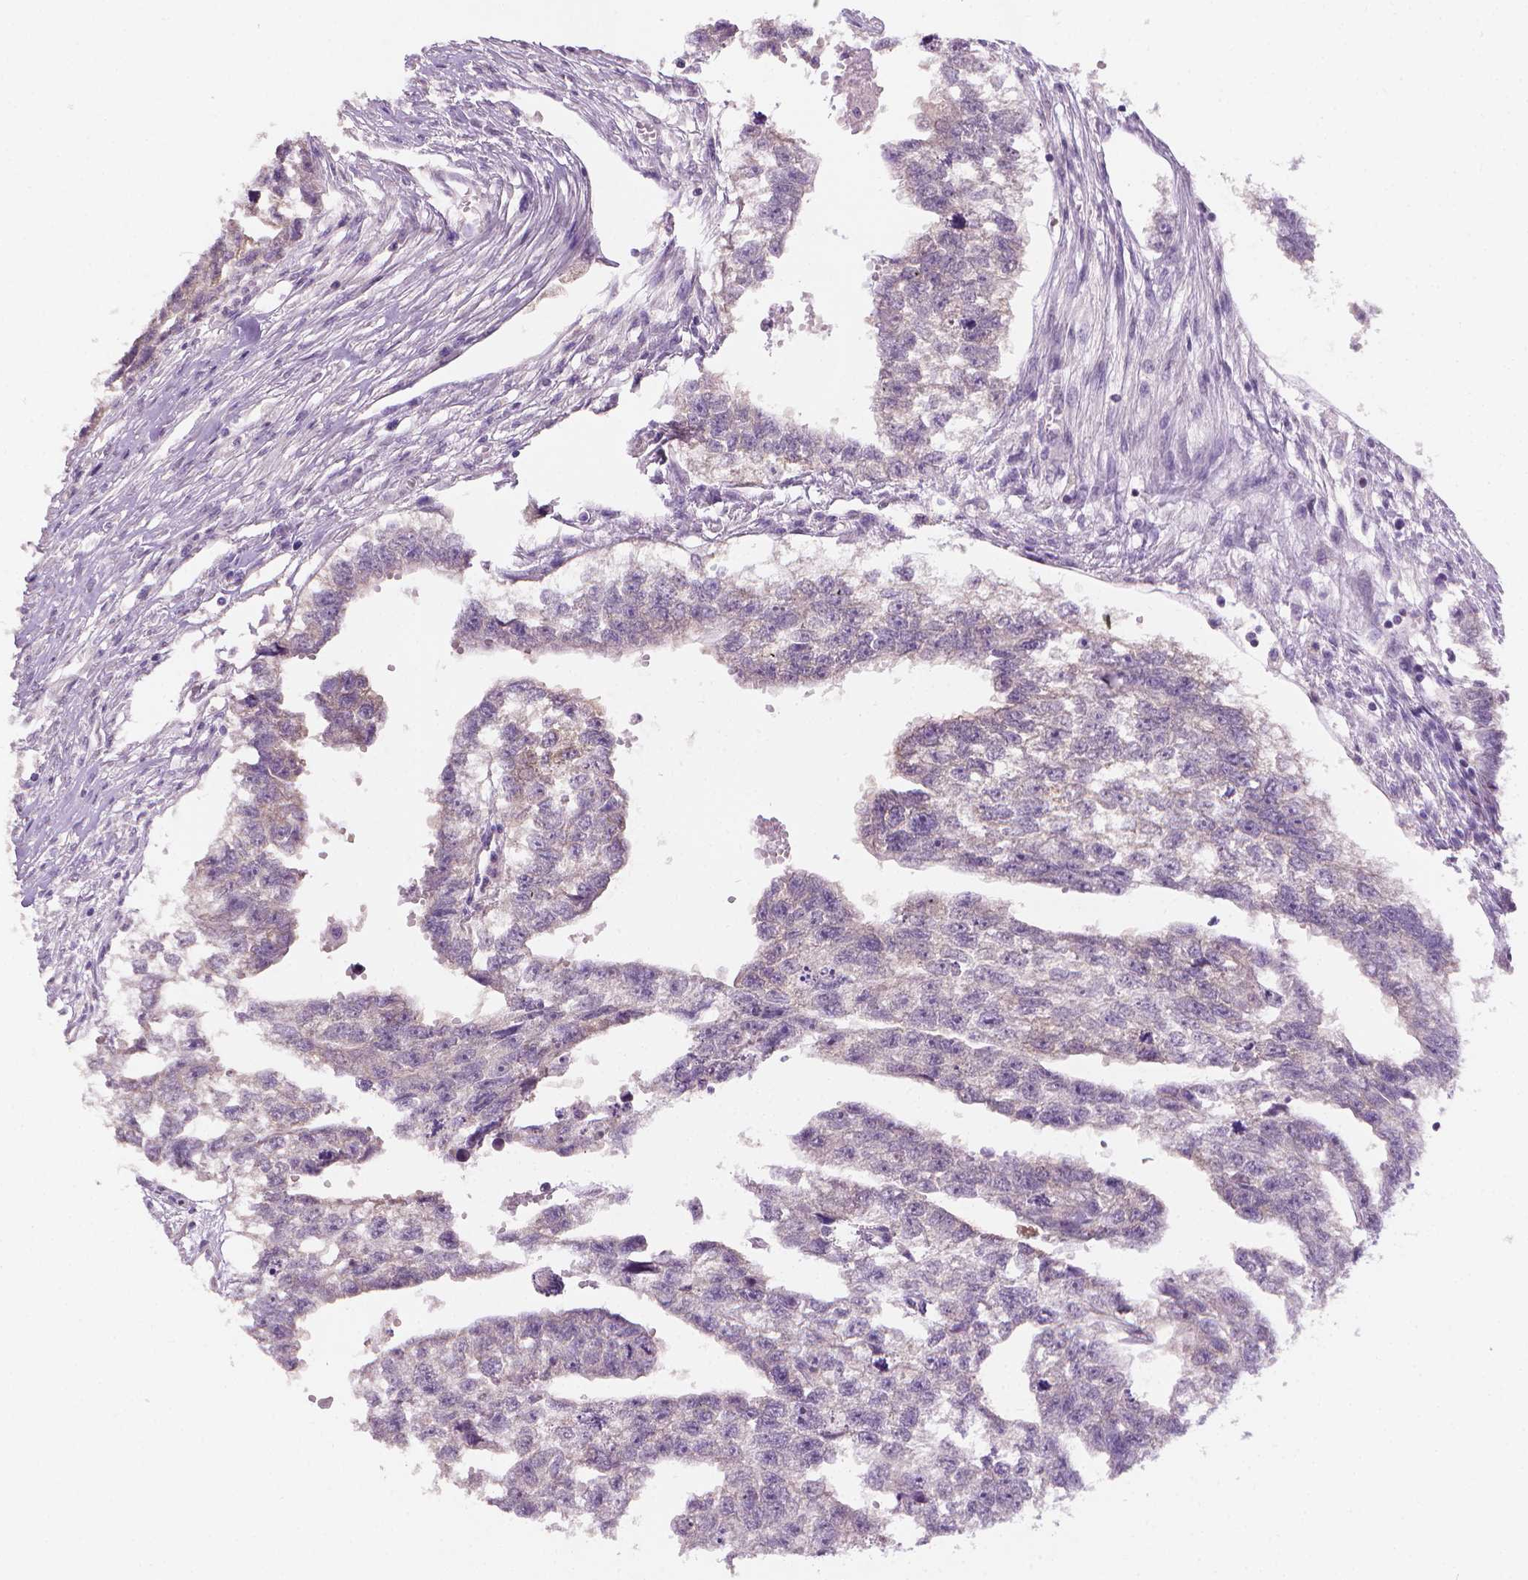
{"staining": {"intensity": "negative", "quantity": "none", "location": "none"}, "tissue": "testis cancer", "cell_type": "Tumor cells", "image_type": "cancer", "snomed": [{"axis": "morphology", "description": "Carcinoma, Embryonal, NOS"}, {"axis": "morphology", "description": "Teratoma, malignant, NOS"}, {"axis": "topography", "description": "Testis"}], "caption": "A micrograph of human testis embryonal carcinoma is negative for staining in tumor cells.", "gene": "FASN", "patient": {"sex": "male", "age": 44}}